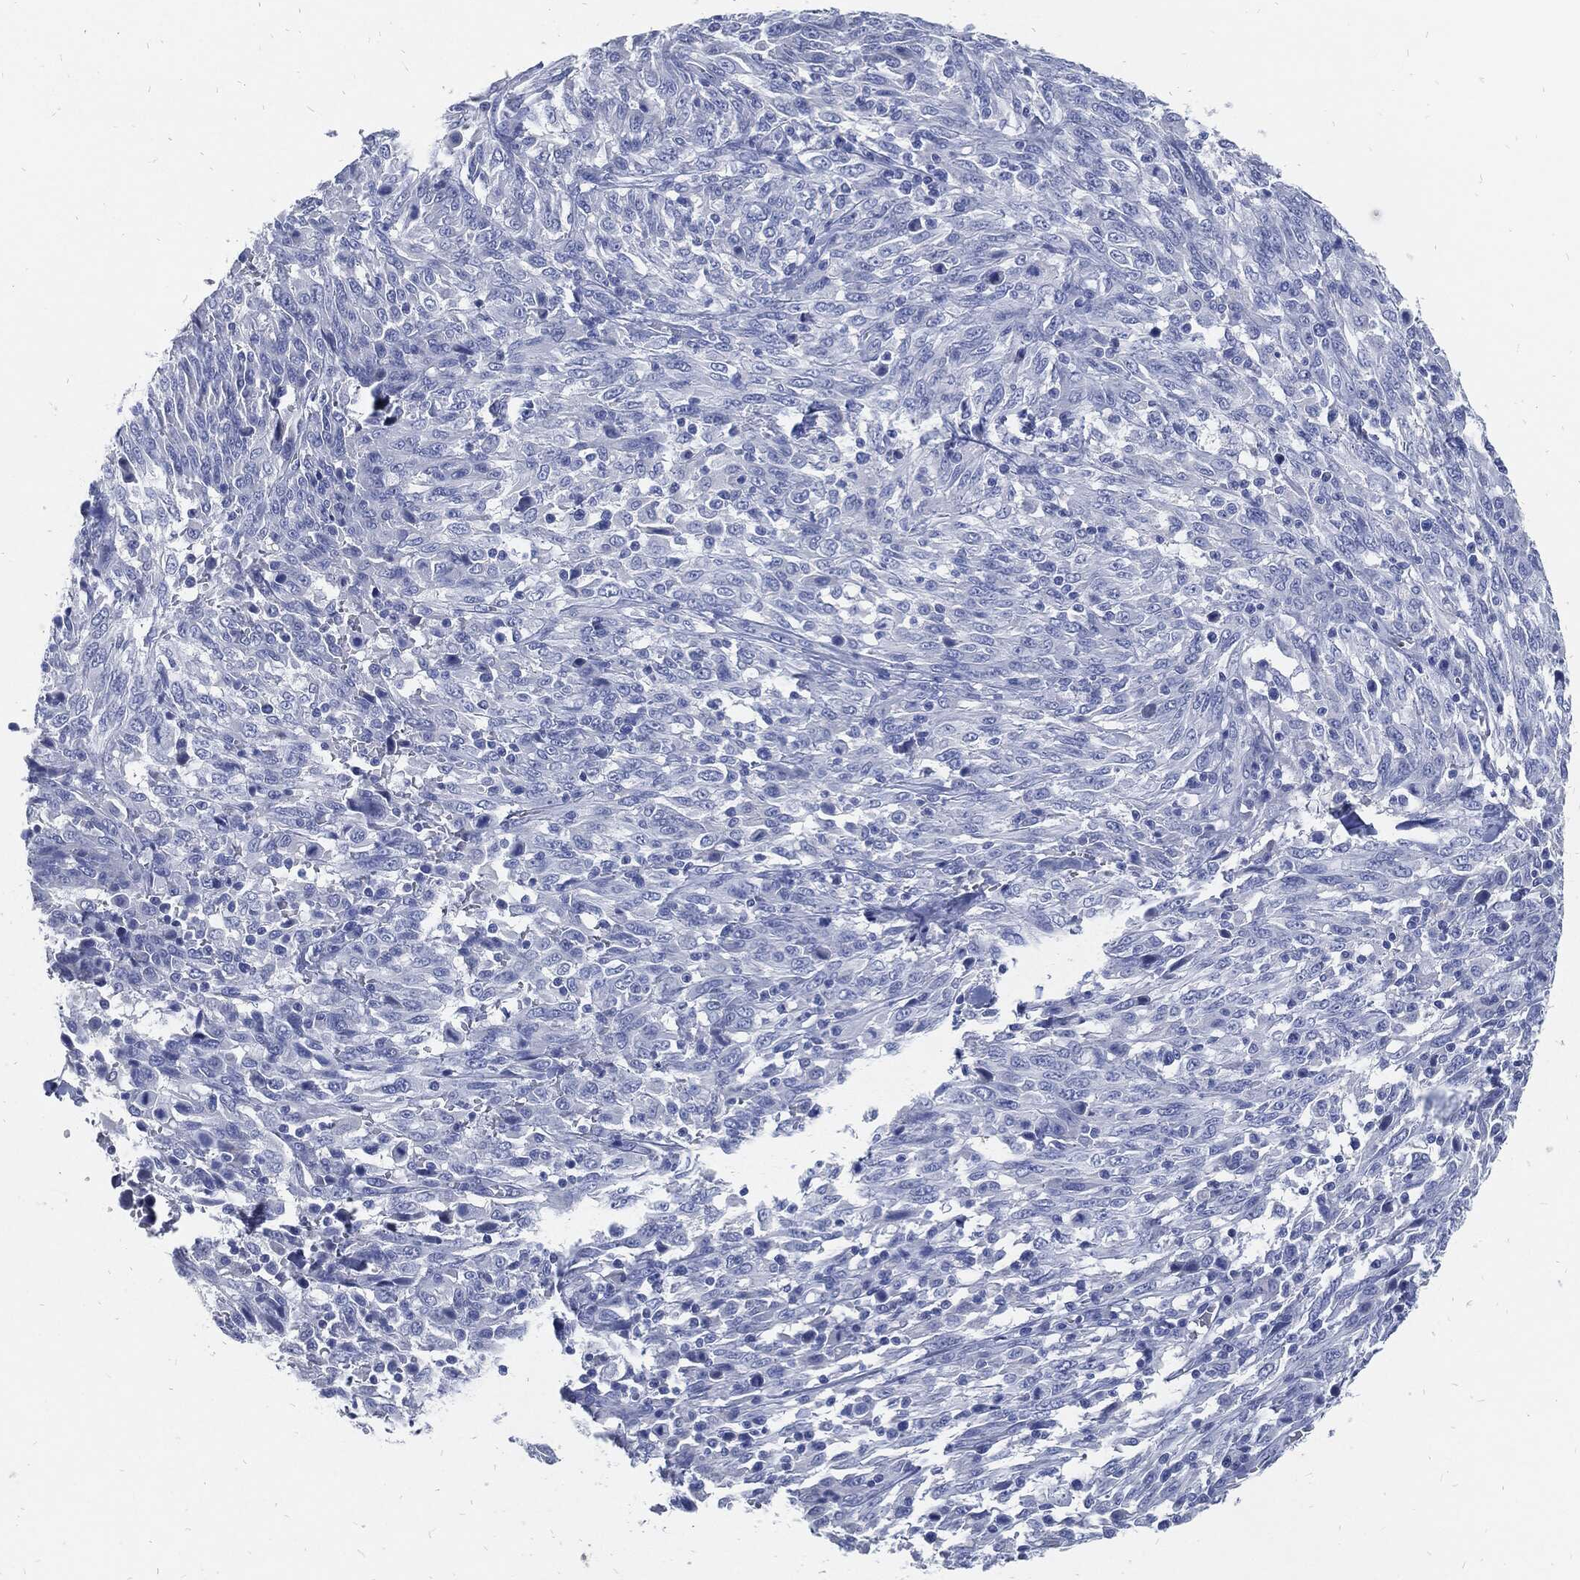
{"staining": {"intensity": "negative", "quantity": "none", "location": "none"}, "tissue": "melanoma", "cell_type": "Tumor cells", "image_type": "cancer", "snomed": [{"axis": "morphology", "description": "Malignant melanoma, NOS"}, {"axis": "topography", "description": "Skin"}], "caption": "A high-resolution histopathology image shows immunohistochemistry (IHC) staining of melanoma, which demonstrates no significant positivity in tumor cells.", "gene": "FABP4", "patient": {"sex": "female", "age": 91}}